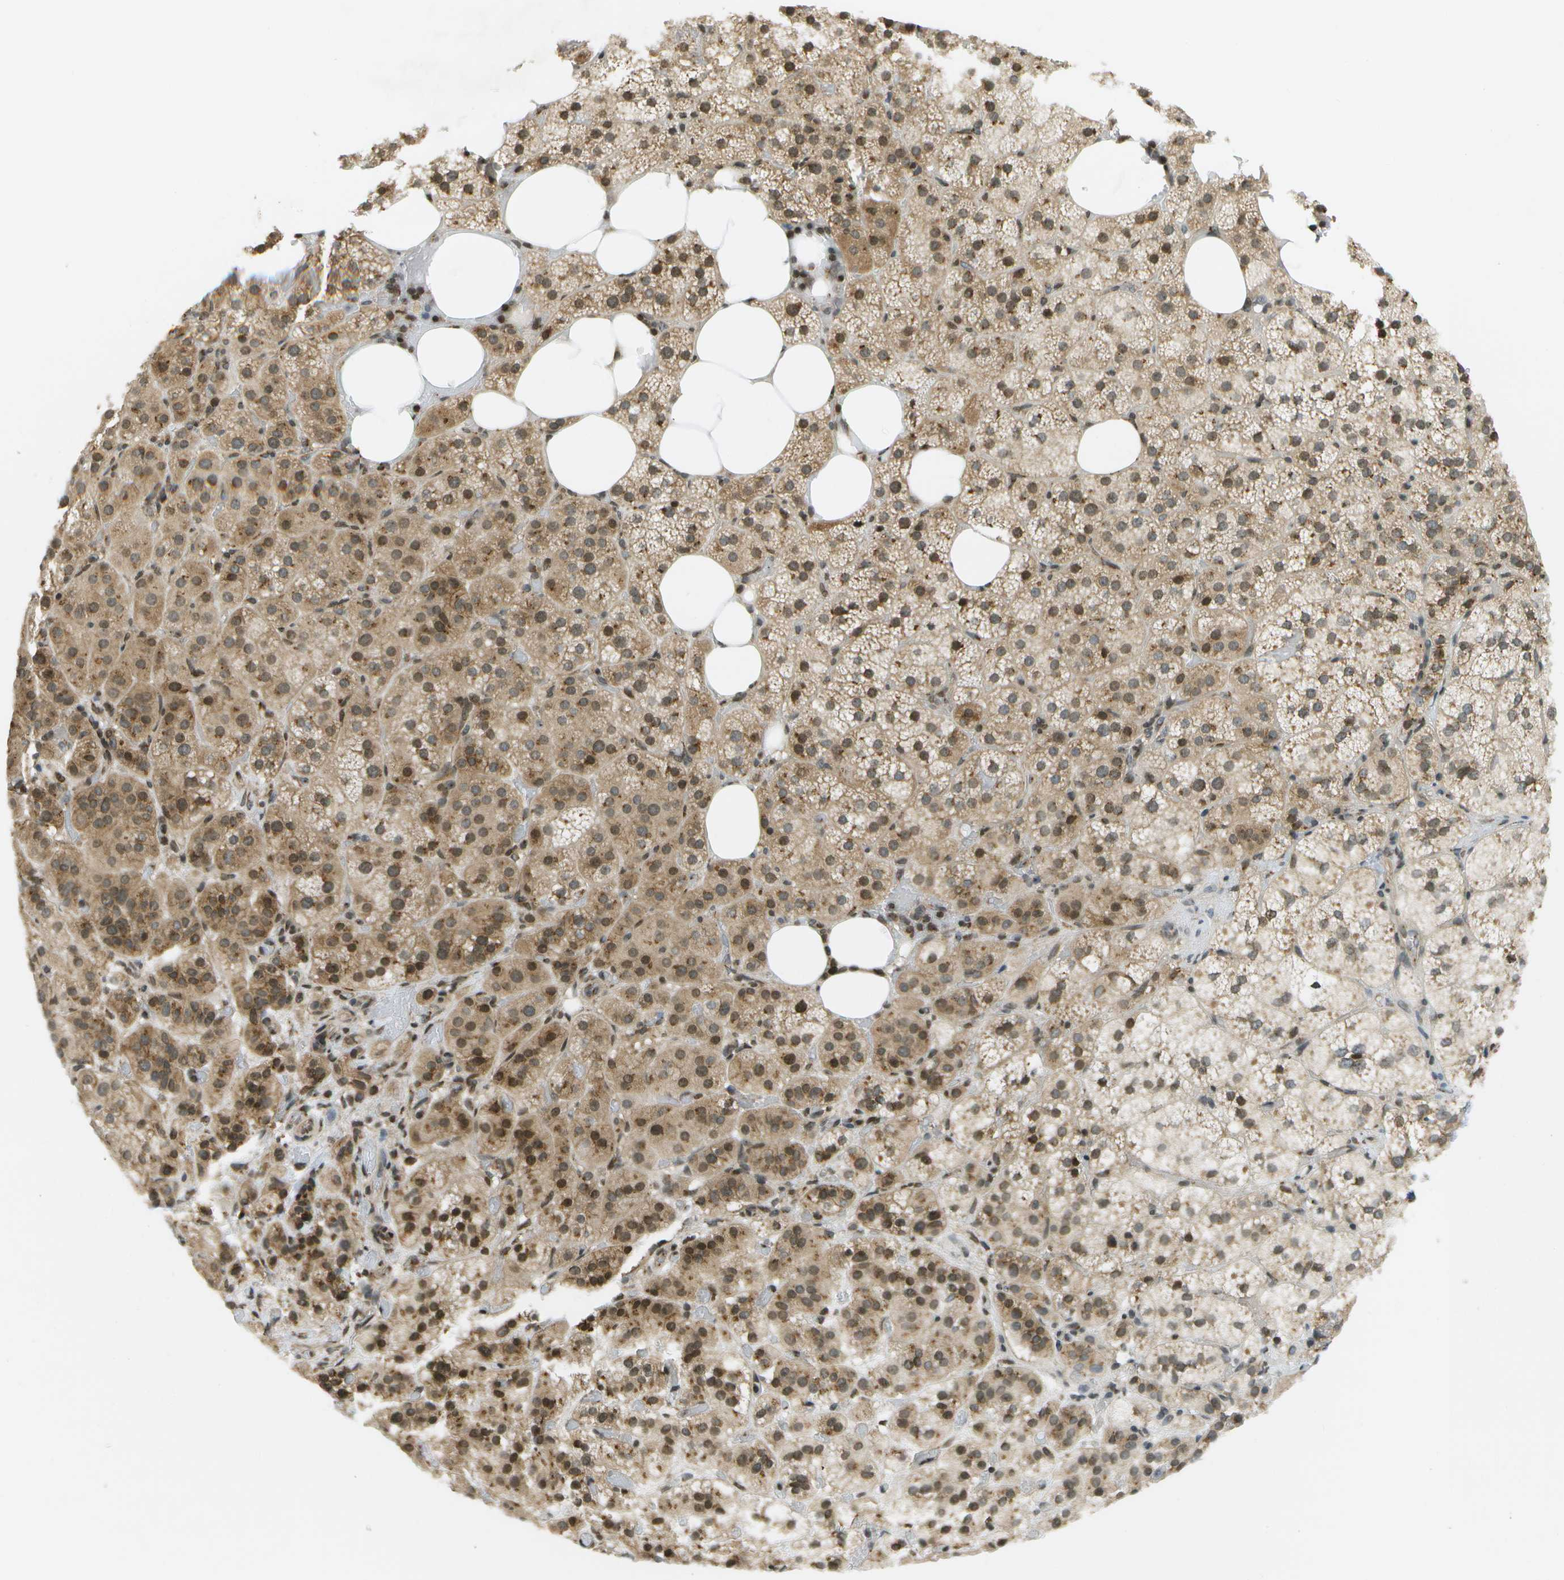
{"staining": {"intensity": "moderate", "quantity": ">75%", "location": "cytoplasmic/membranous,nuclear"}, "tissue": "adrenal gland", "cell_type": "Glandular cells", "image_type": "normal", "snomed": [{"axis": "morphology", "description": "Normal tissue, NOS"}, {"axis": "topography", "description": "Adrenal gland"}], "caption": "Adrenal gland stained with DAB immunohistochemistry demonstrates medium levels of moderate cytoplasmic/membranous,nuclear staining in approximately >75% of glandular cells.", "gene": "EVC", "patient": {"sex": "female", "age": 59}}